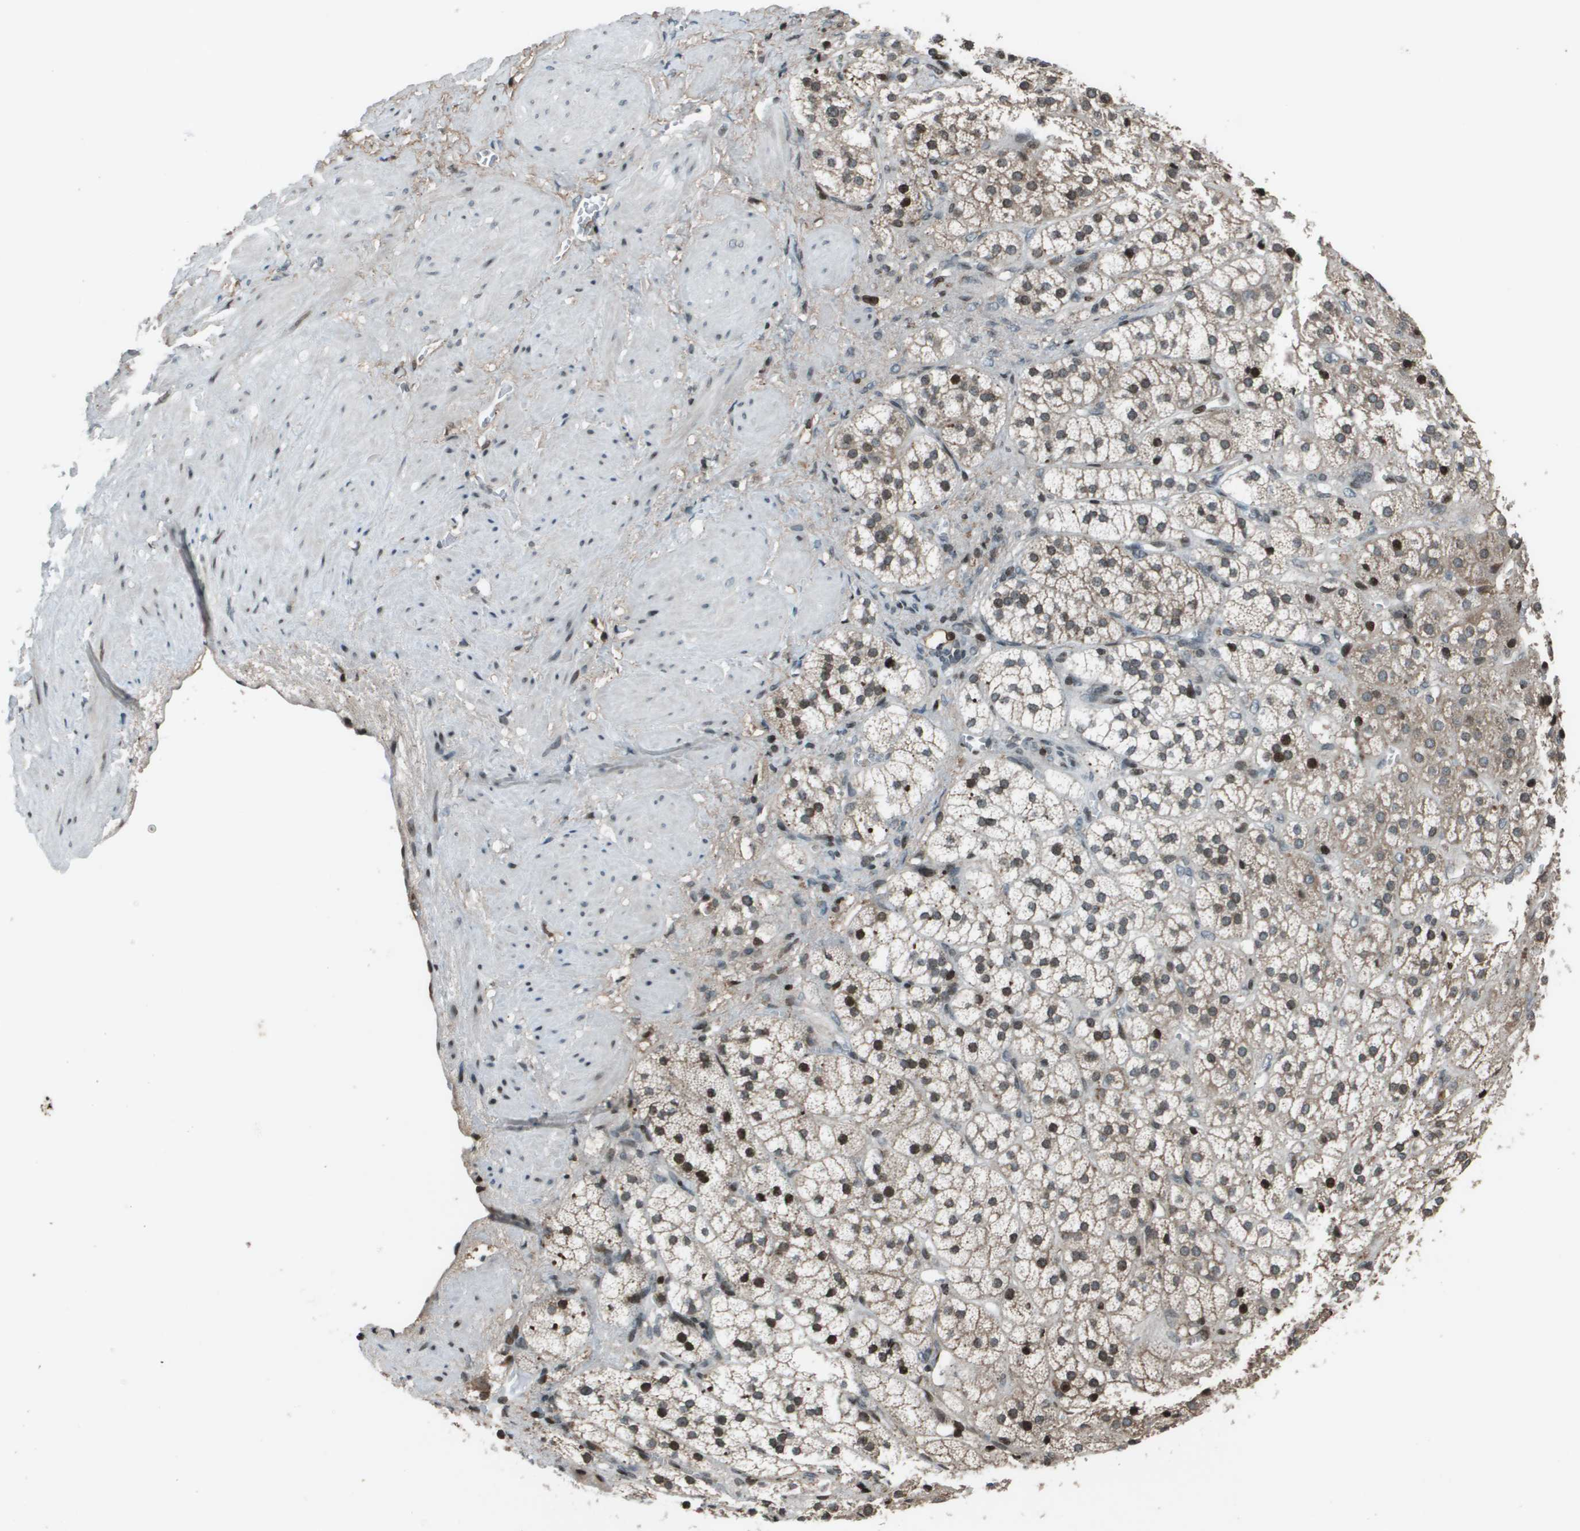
{"staining": {"intensity": "strong", "quantity": "<25%", "location": "cytoplasmic/membranous,nuclear"}, "tissue": "adrenal gland", "cell_type": "Glandular cells", "image_type": "normal", "snomed": [{"axis": "morphology", "description": "Normal tissue, NOS"}, {"axis": "topography", "description": "Adrenal gland"}], "caption": "This photomicrograph shows IHC staining of normal human adrenal gland, with medium strong cytoplasmic/membranous,nuclear positivity in about <25% of glandular cells.", "gene": "CXCL12", "patient": {"sex": "male", "age": 56}}